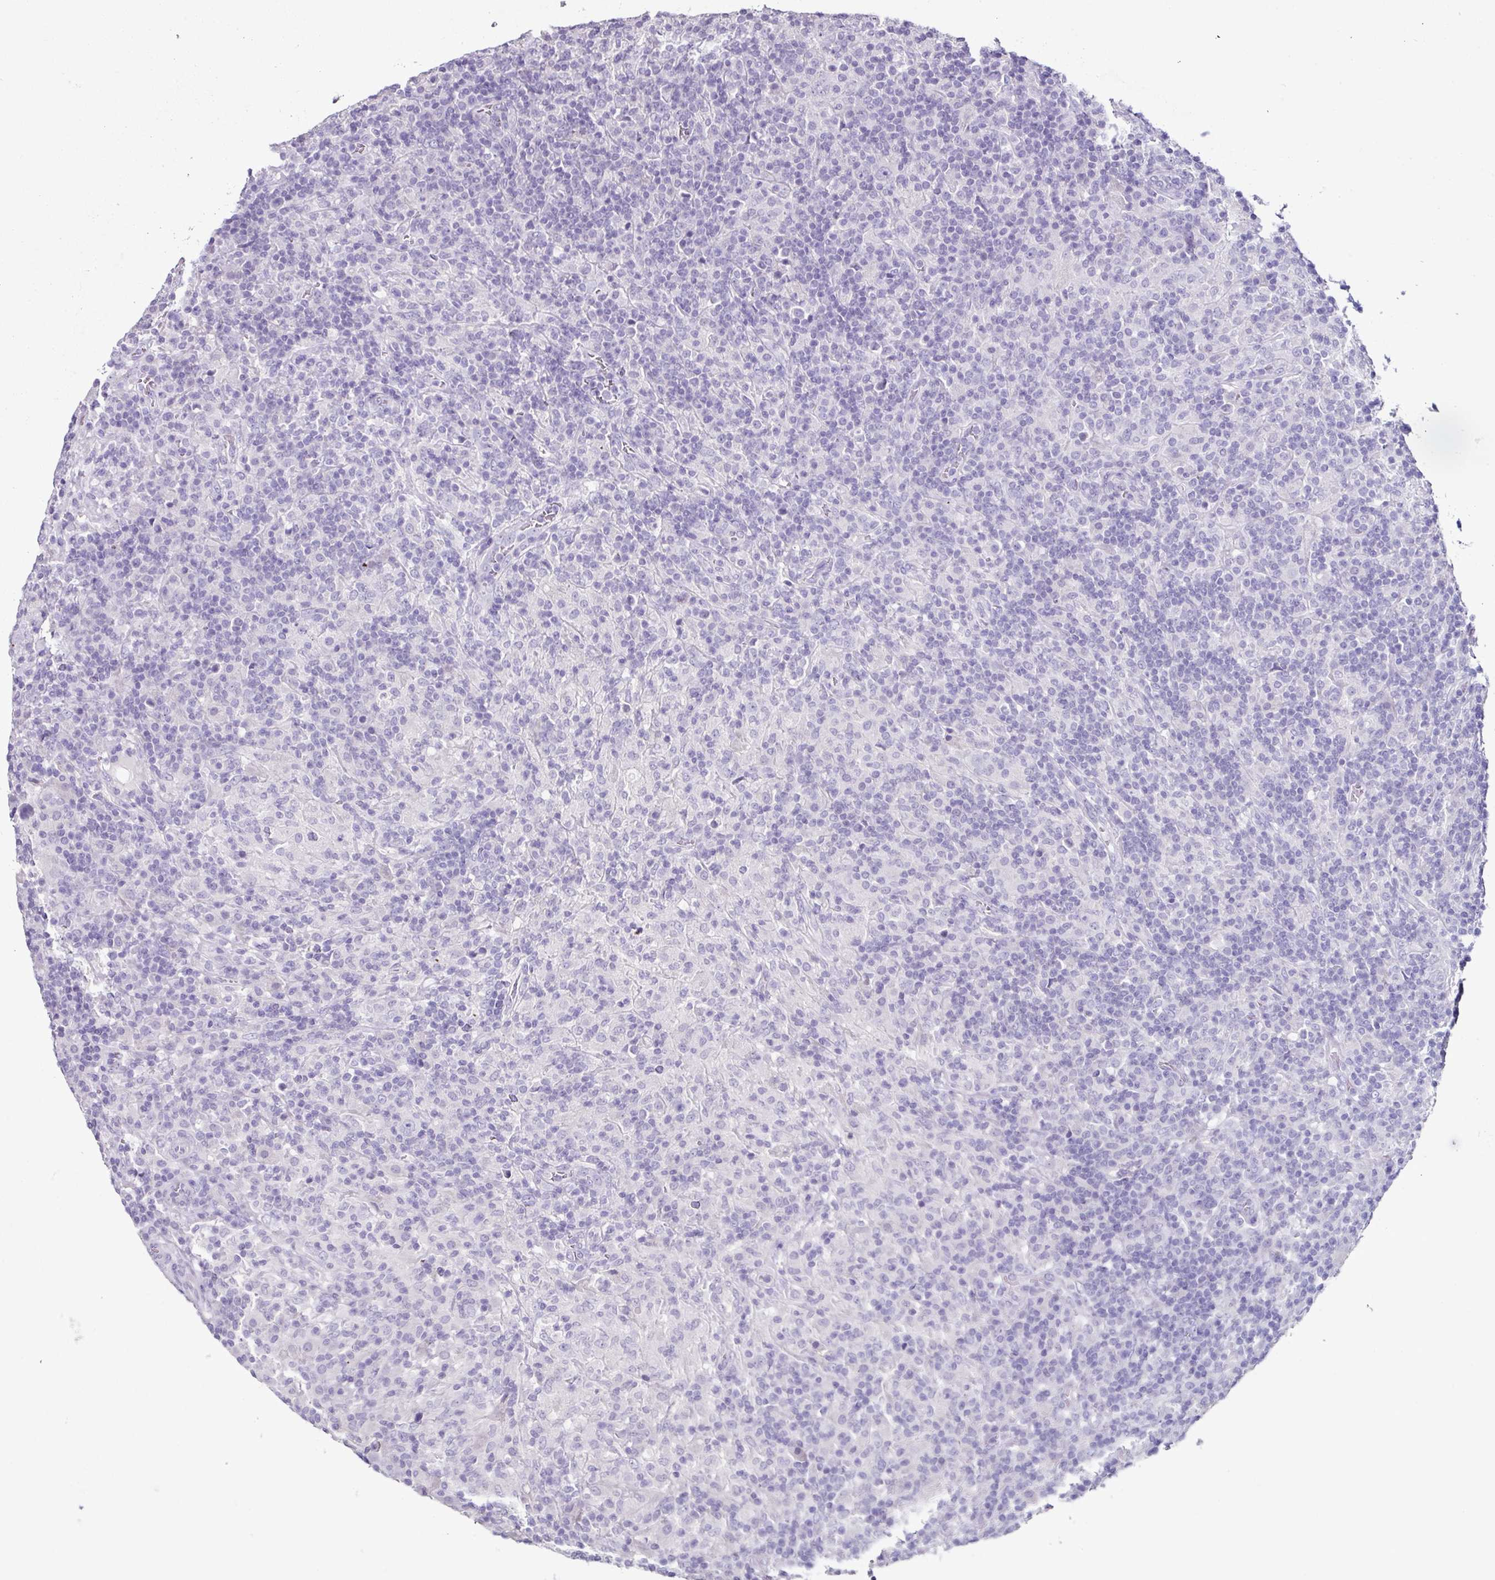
{"staining": {"intensity": "negative", "quantity": "none", "location": "none"}, "tissue": "lymphoma", "cell_type": "Tumor cells", "image_type": "cancer", "snomed": [{"axis": "morphology", "description": "Hodgkin's disease, NOS"}, {"axis": "topography", "description": "Lymph node"}], "caption": "The micrograph shows no staining of tumor cells in Hodgkin's disease. (DAB (3,3'-diaminobenzidine) immunohistochemistry (IHC), high magnification).", "gene": "GLP2R", "patient": {"sex": "male", "age": 70}}